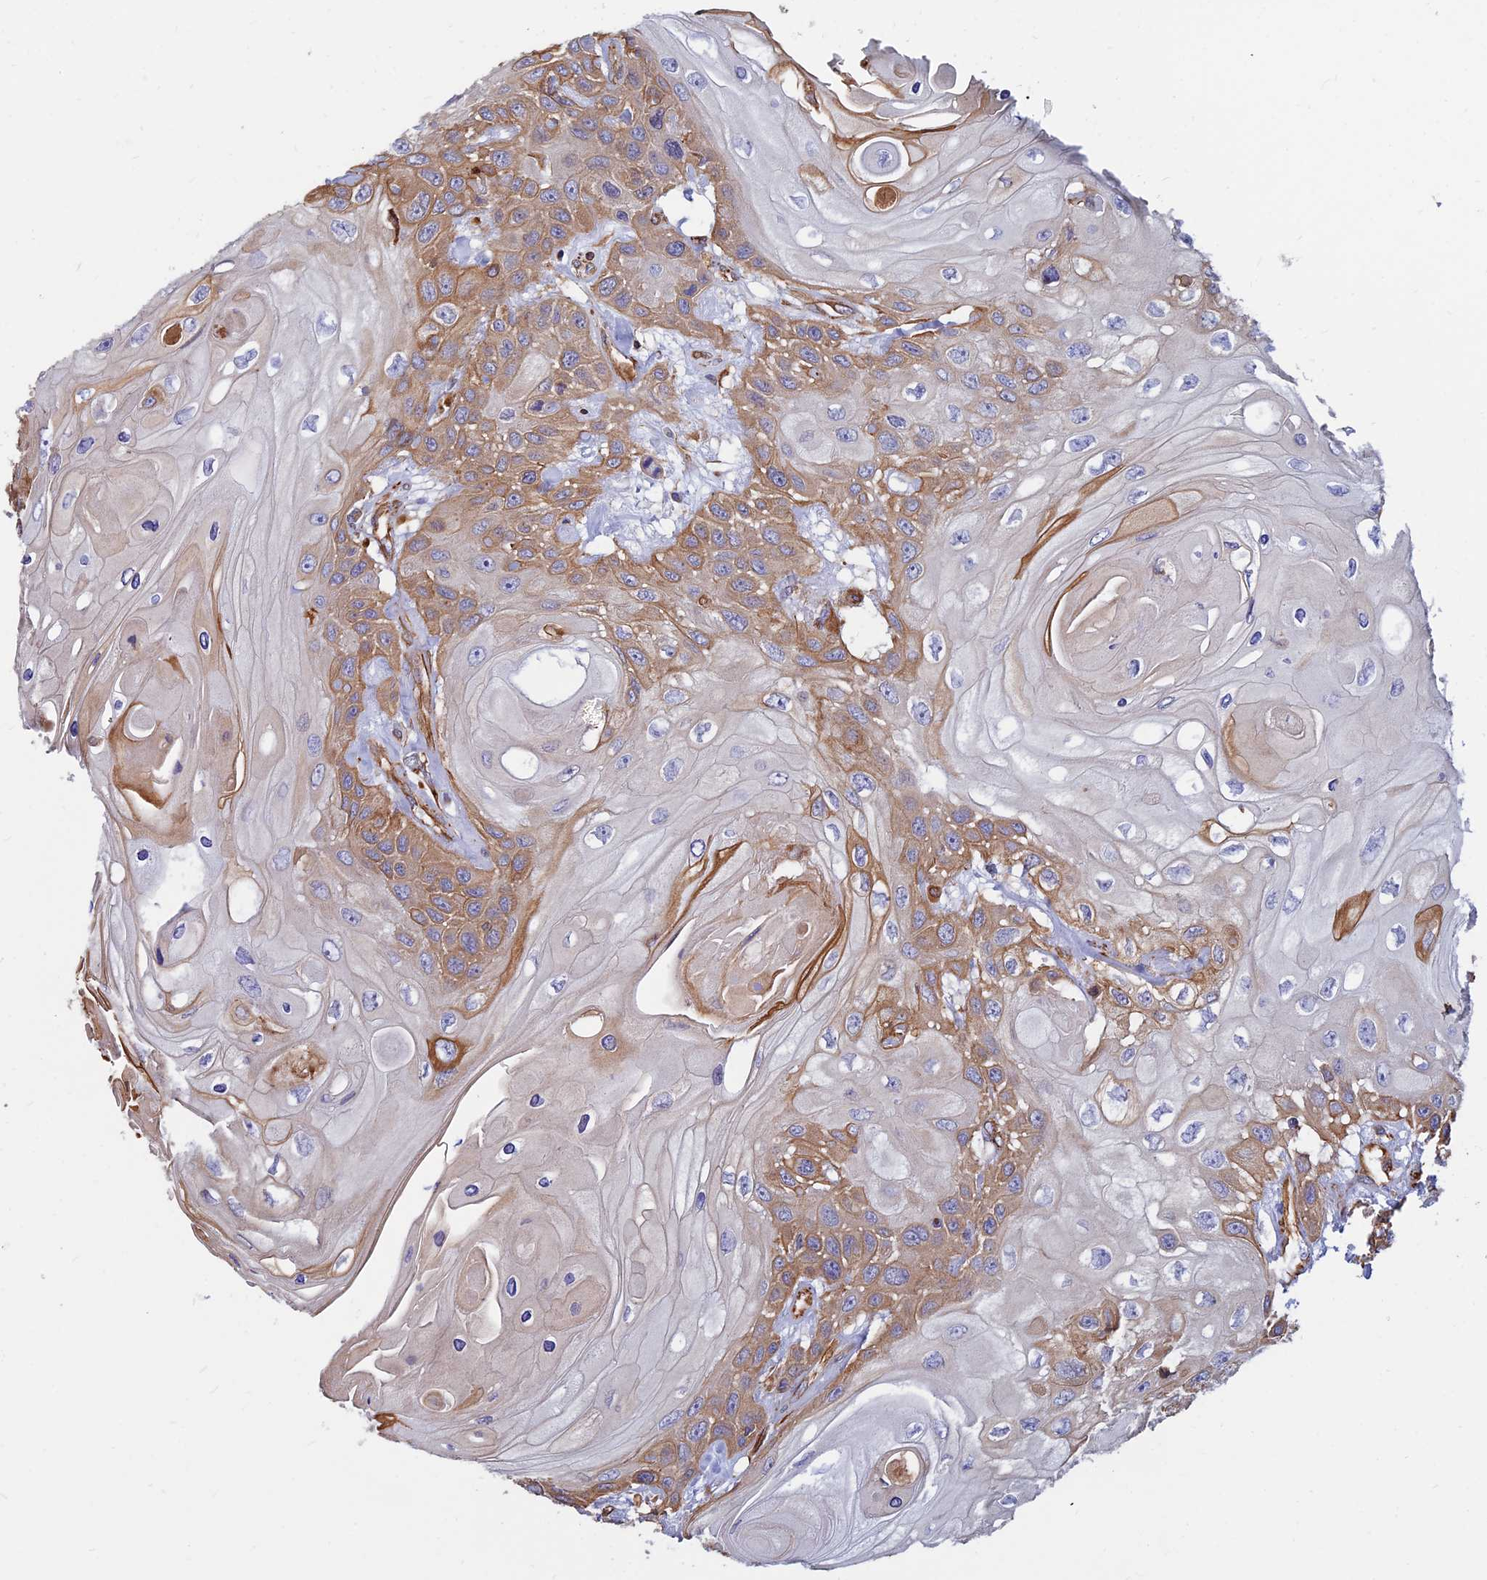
{"staining": {"intensity": "moderate", "quantity": "25%-75%", "location": "cytoplasmic/membranous"}, "tissue": "head and neck cancer", "cell_type": "Tumor cells", "image_type": "cancer", "snomed": [{"axis": "morphology", "description": "Squamous cell carcinoma, NOS"}, {"axis": "topography", "description": "Head-Neck"}], "caption": "A micrograph of human head and neck cancer stained for a protein demonstrates moderate cytoplasmic/membranous brown staining in tumor cells.", "gene": "CDK18", "patient": {"sex": "female", "age": 43}}